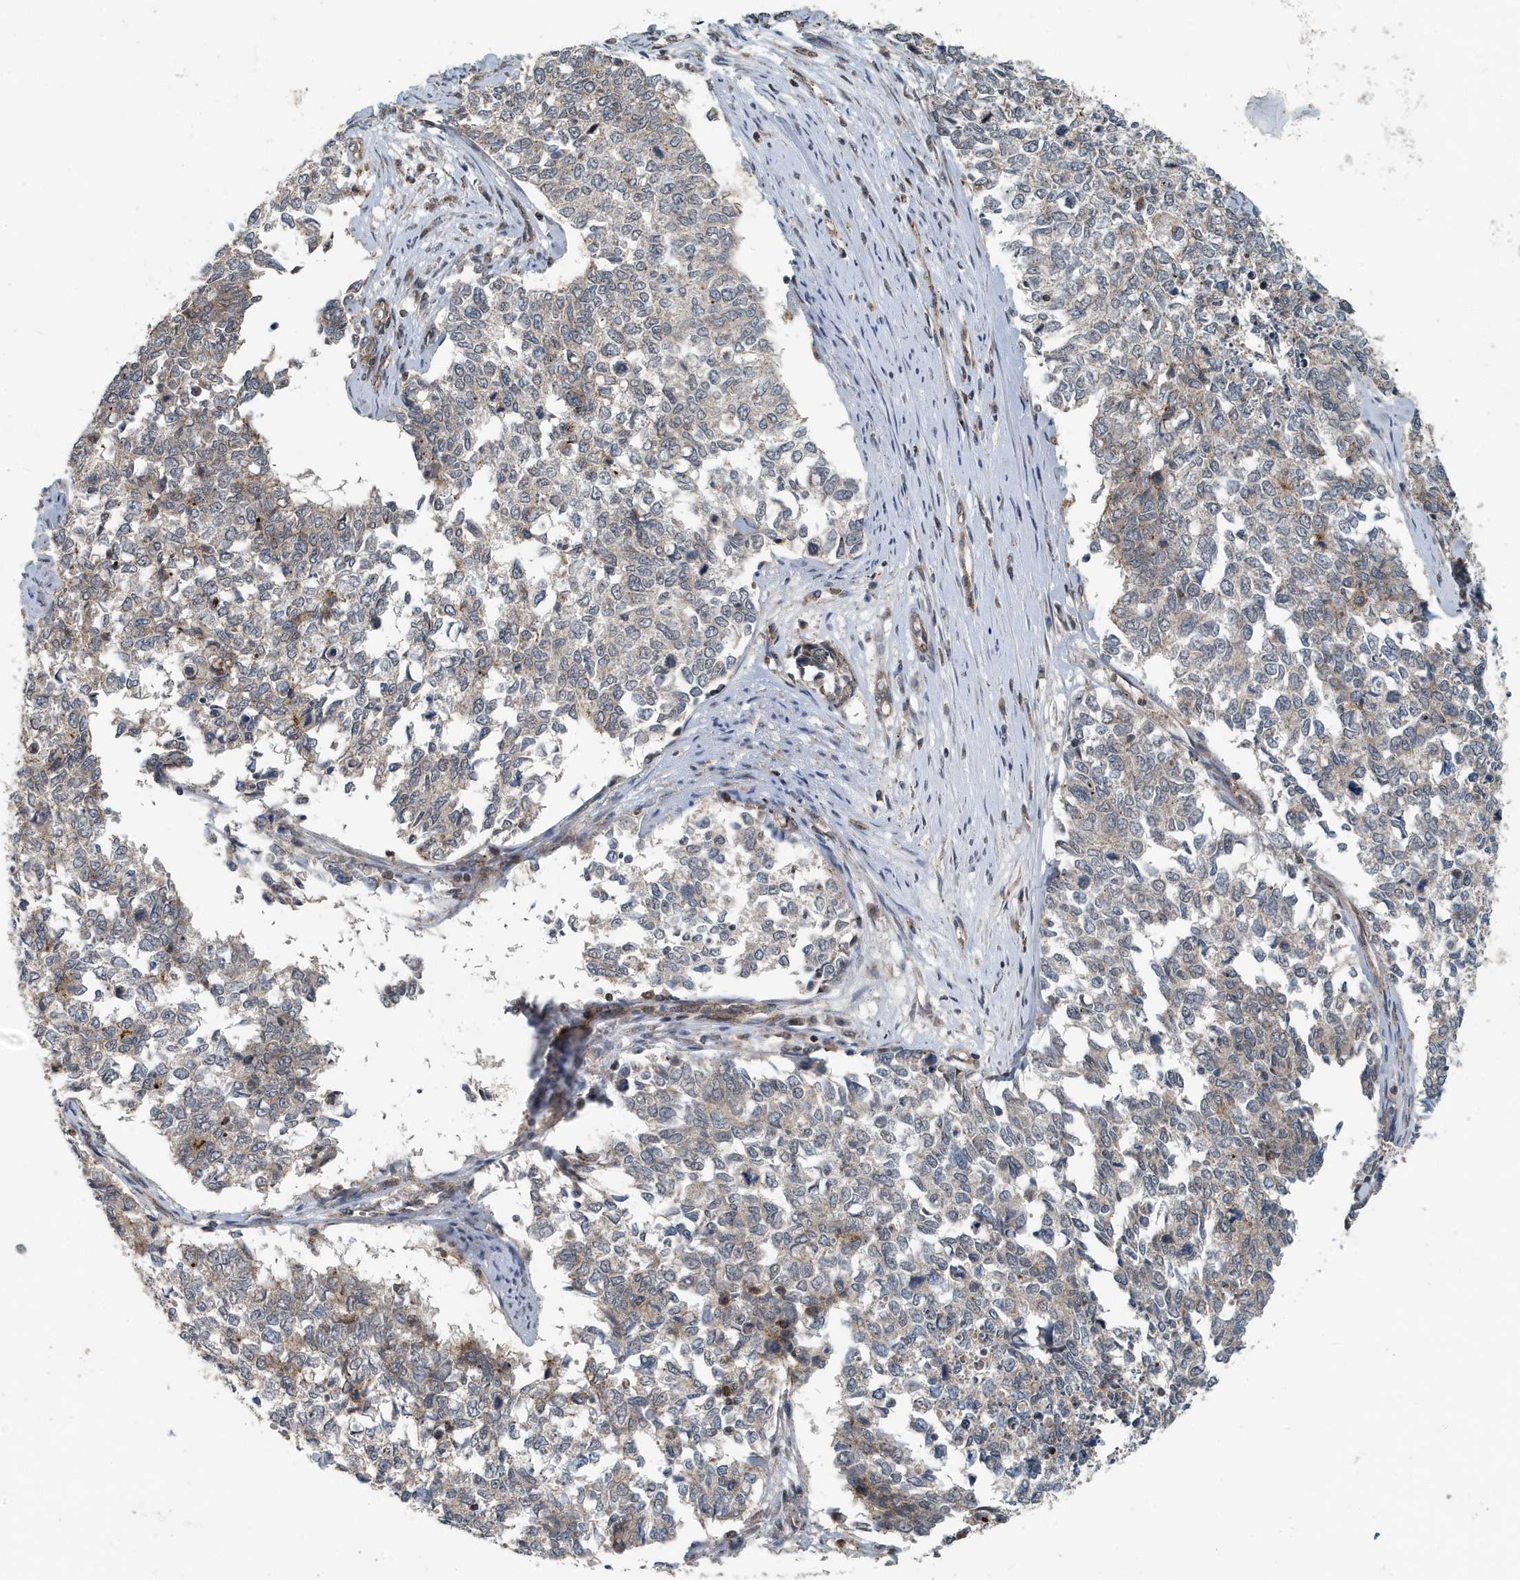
{"staining": {"intensity": "weak", "quantity": "25%-75%", "location": "cytoplasmic/membranous"}, "tissue": "cervical cancer", "cell_type": "Tumor cells", "image_type": "cancer", "snomed": [{"axis": "morphology", "description": "Squamous cell carcinoma, NOS"}, {"axis": "topography", "description": "Cervix"}], "caption": "Cervical cancer was stained to show a protein in brown. There is low levels of weak cytoplasmic/membranous positivity in approximately 25%-75% of tumor cells.", "gene": "KIF15", "patient": {"sex": "female", "age": 63}}